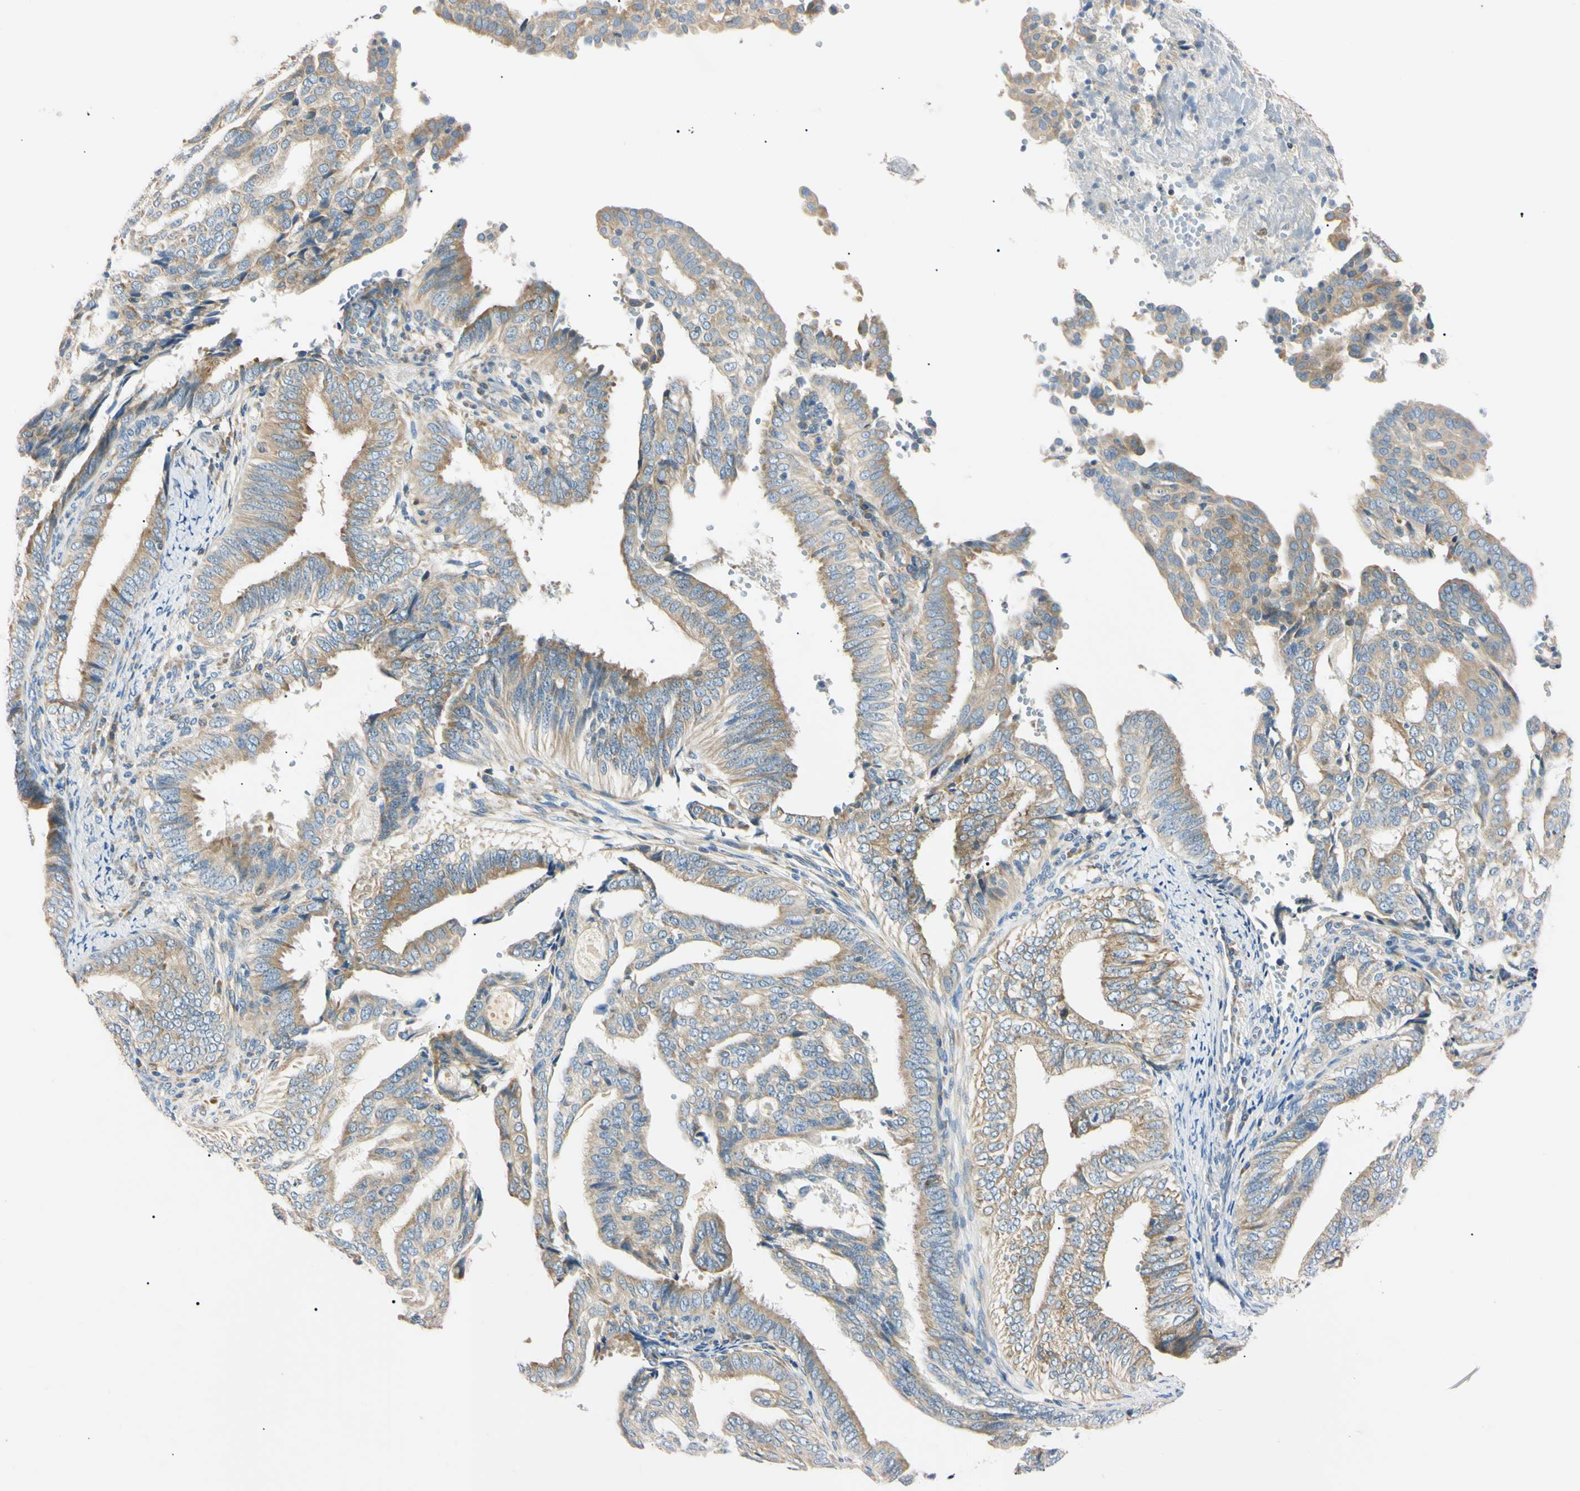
{"staining": {"intensity": "weak", "quantity": ">75%", "location": "cytoplasmic/membranous"}, "tissue": "endometrial cancer", "cell_type": "Tumor cells", "image_type": "cancer", "snomed": [{"axis": "morphology", "description": "Adenocarcinoma, NOS"}, {"axis": "topography", "description": "Endometrium"}], "caption": "A brown stain highlights weak cytoplasmic/membranous positivity of a protein in human endometrial adenocarcinoma tumor cells.", "gene": "DNAJB12", "patient": {"sex": "female", "age": 58}}